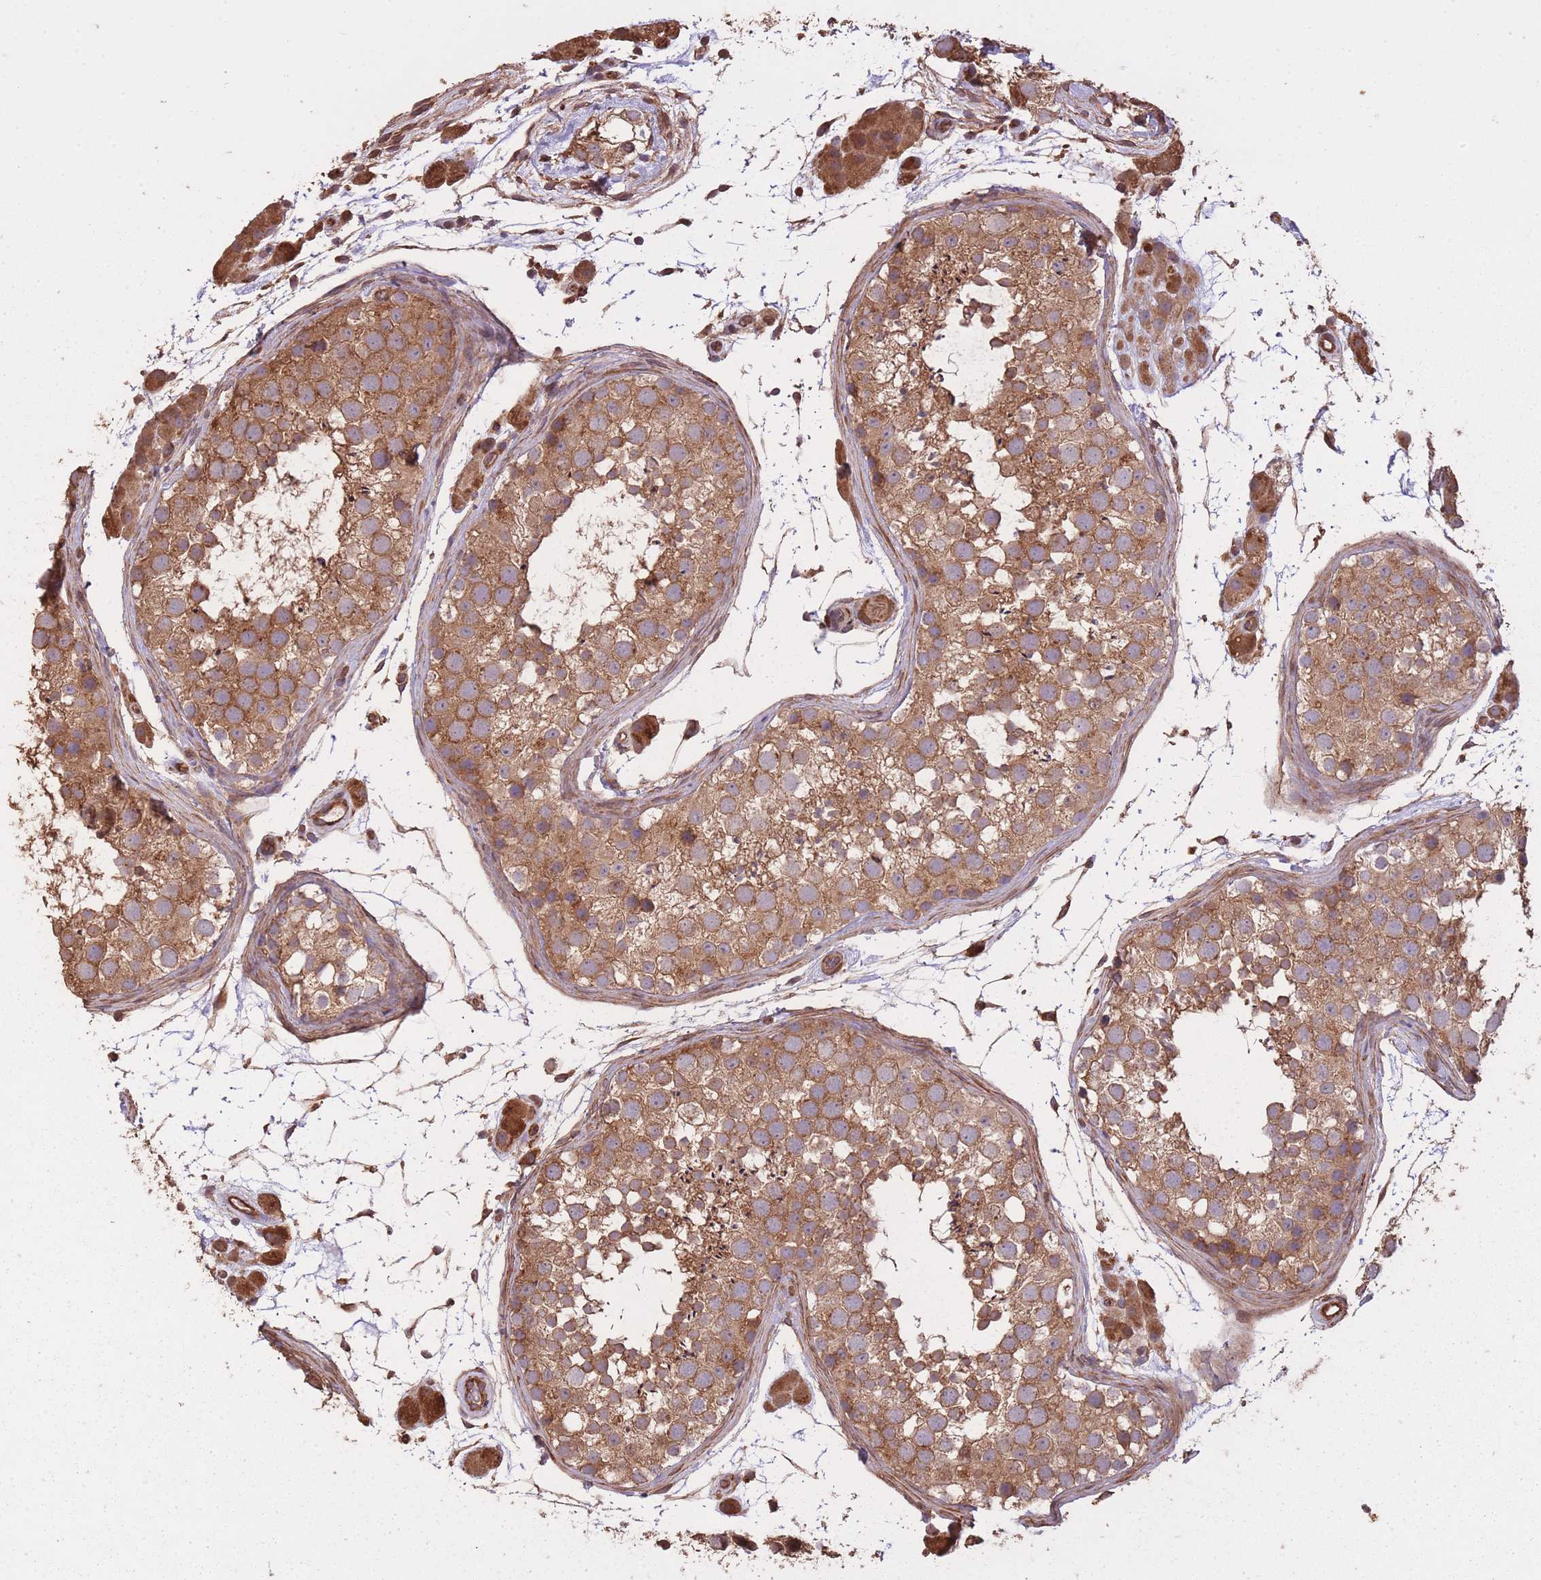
{"staining": {"intensity": "moderate", "quantity": ">75%", "location": "cytoplasmic/membranous"}, "tissue": "testis", "cell_type": "Cells in seminiferous ducts", "image_type": "normal", "snomed": [{"axis": "morphology", "description": "Normal tissue, NOS"}, {"axis": "topography", "description": "Testis"}], "caption": "A high-resolution image shows immunohistochemistry (IHC) staining of benign testis, which reveals moderate cytoplasmic/membranous positivity in approximately >75% of cells in seminiferous ducts.", "gene": "ARMH3", "patient": {"sex": "male", "age": 41}}